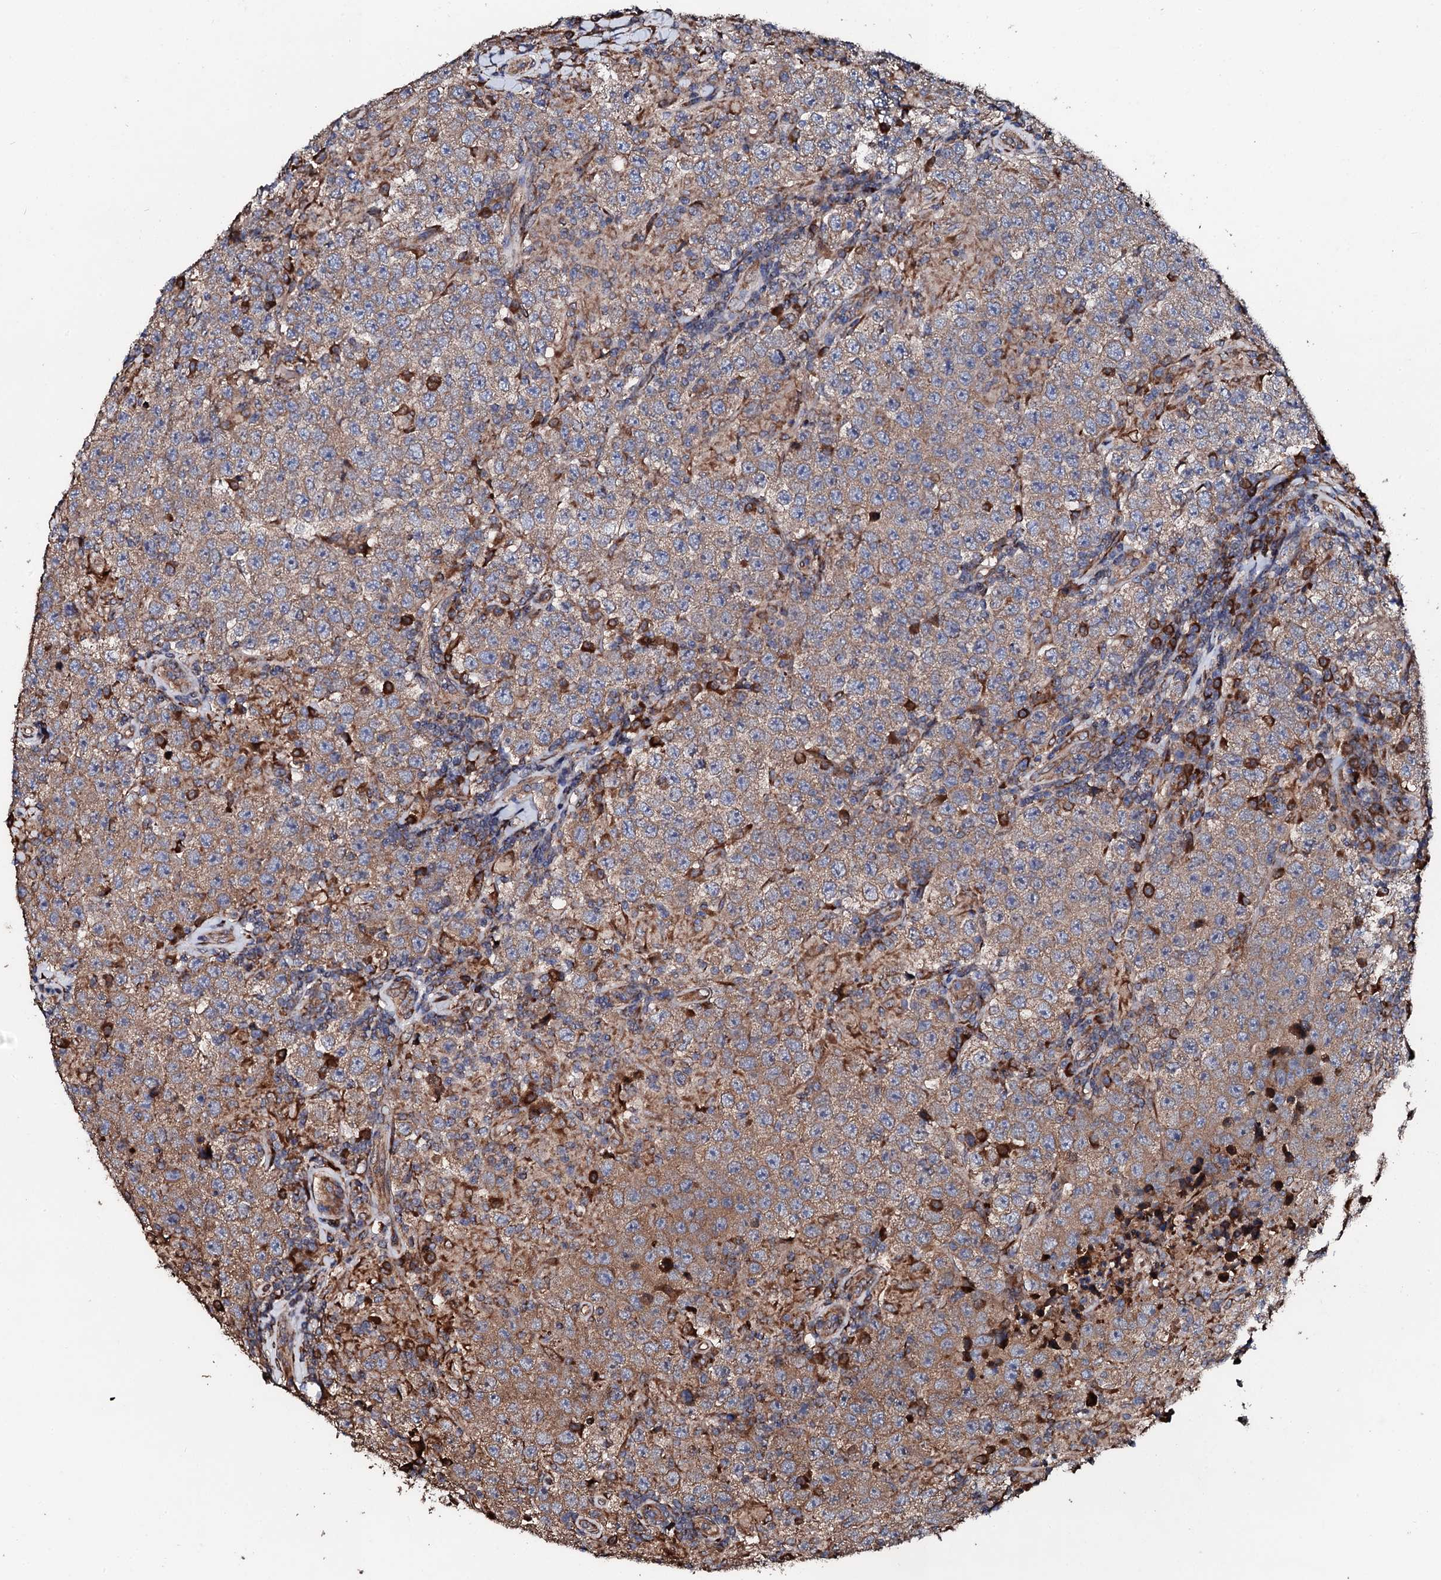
{"staining": {"intensity": "moderate", "quantity": ">75%", "location": "cytoplasmic/membranous"}, "tissue": "testis cancer", "cell_type": "Tumor cells", "image_type": "cancer", "snomed": [{"axis": "morphology", "description": "Normal tissue, NOS"}, {"axis": "morphology", "description": "Urothelial carcinoma, High grade"}, {"axis": "morphology", "description": "Seminoma, NOS"}, {"axis": "morphology", "description": "Carcinoma, Embryonal, NOS"}, {"axis": "topography", "description": "Urinary bladder"}, {"axis": "topography", "description": "Testis"}], "caption": "Approximately >75% of tumor cells in human testis cancer (embryonal carcinoma) demonstrate moderate cytoplasmic/membranous protein expression as visualized by brown immunohistochemical staining.", "gene": "CKAP5", "patient": {"sex": "male", "age": 41}}